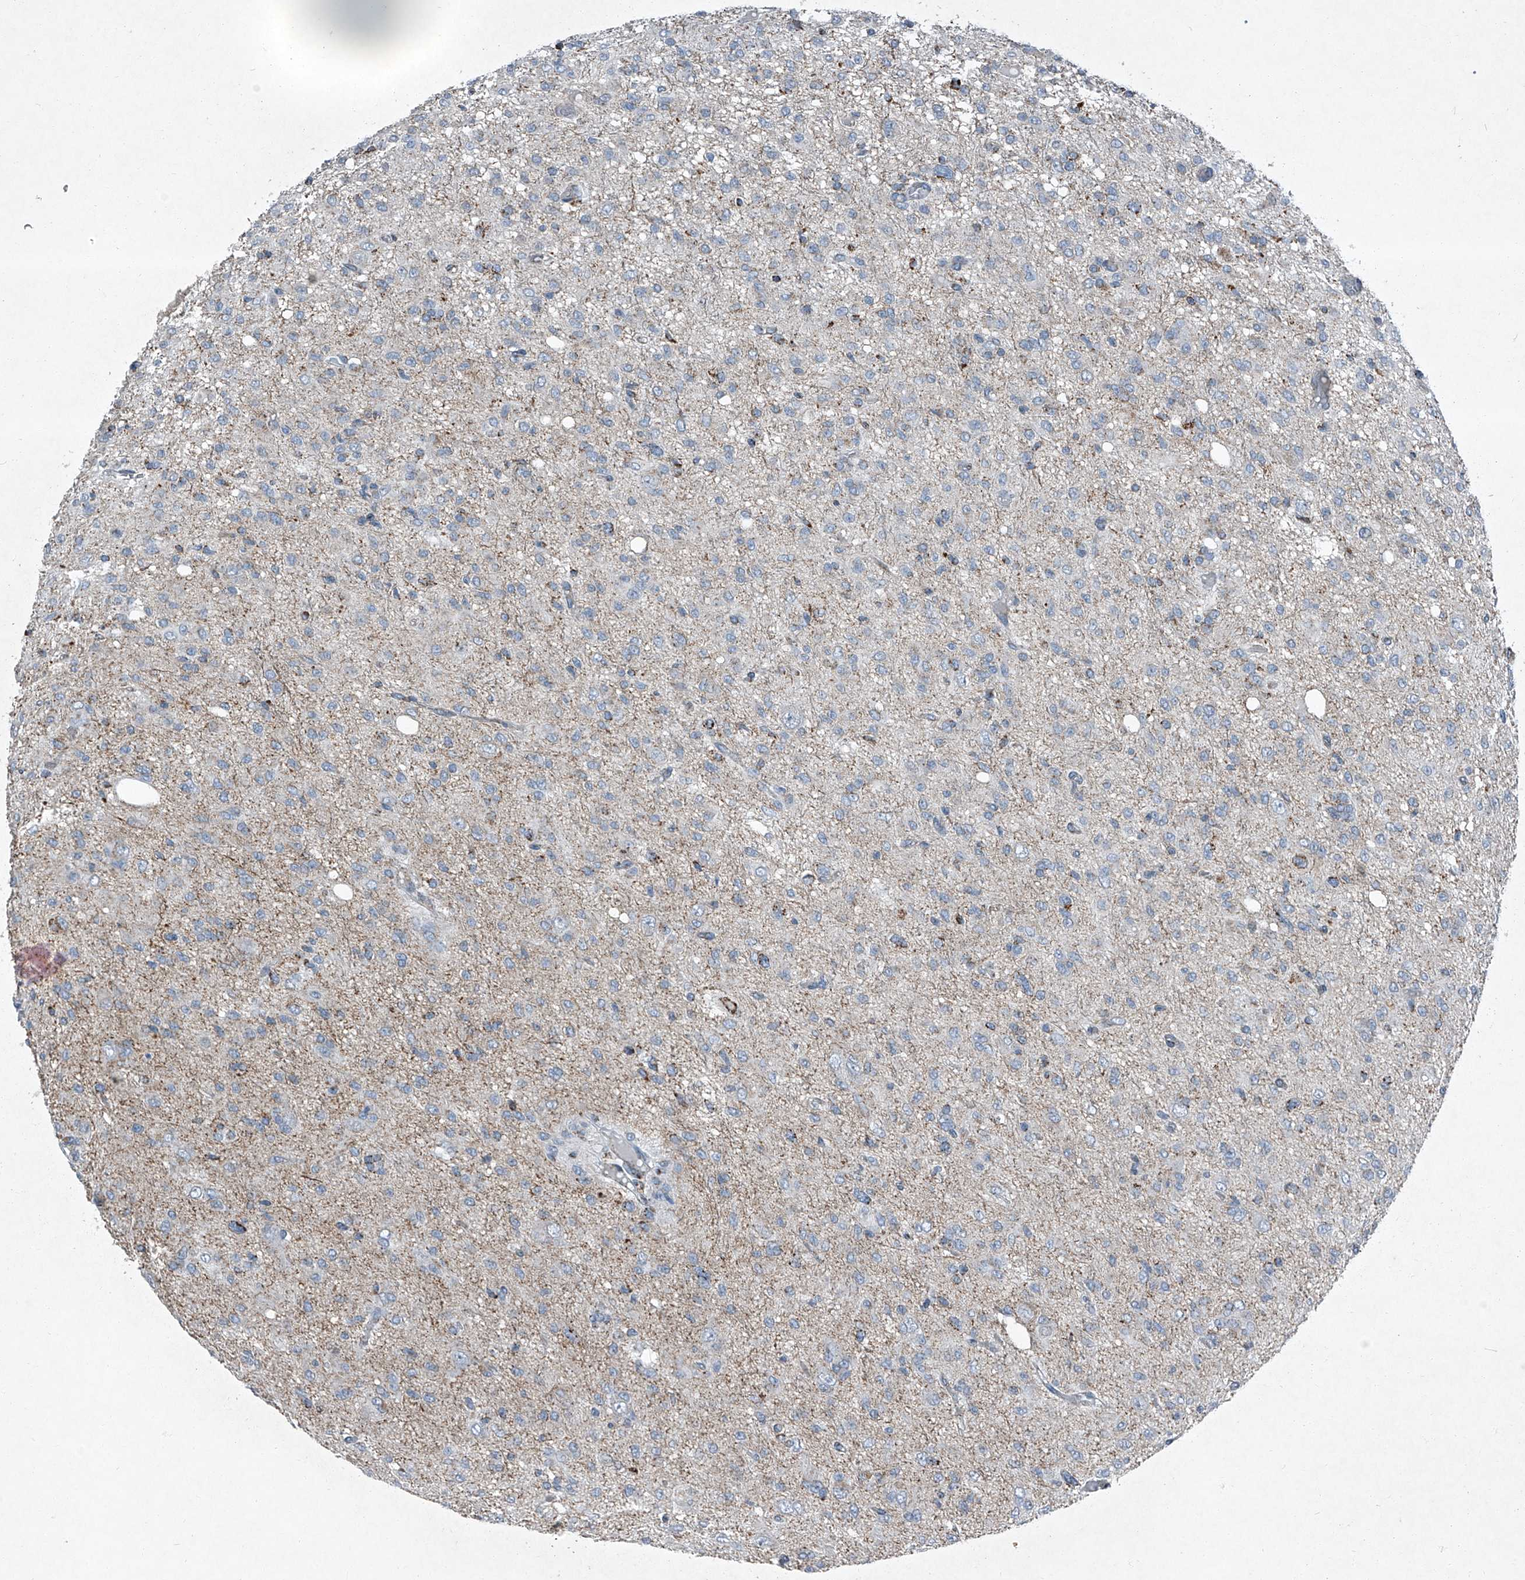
{"staining": {"intensity": "negative", "quantity": "none", "location": "none"}, "tissue": "glioma", "cell_type": "Tumor cells", "image_type": "cancer", "snomed": [{"axis": "morphology", "description": "Glioma, malignant, High grade"}, {"axis": "topography", "description": "Brain"}], "caption": "Micrograph shows no significant protein staining in tumor cells of malignant high-grade glioma.", "gene": "CHRNA7", "patient": {"sex": "female", "age": 59}}